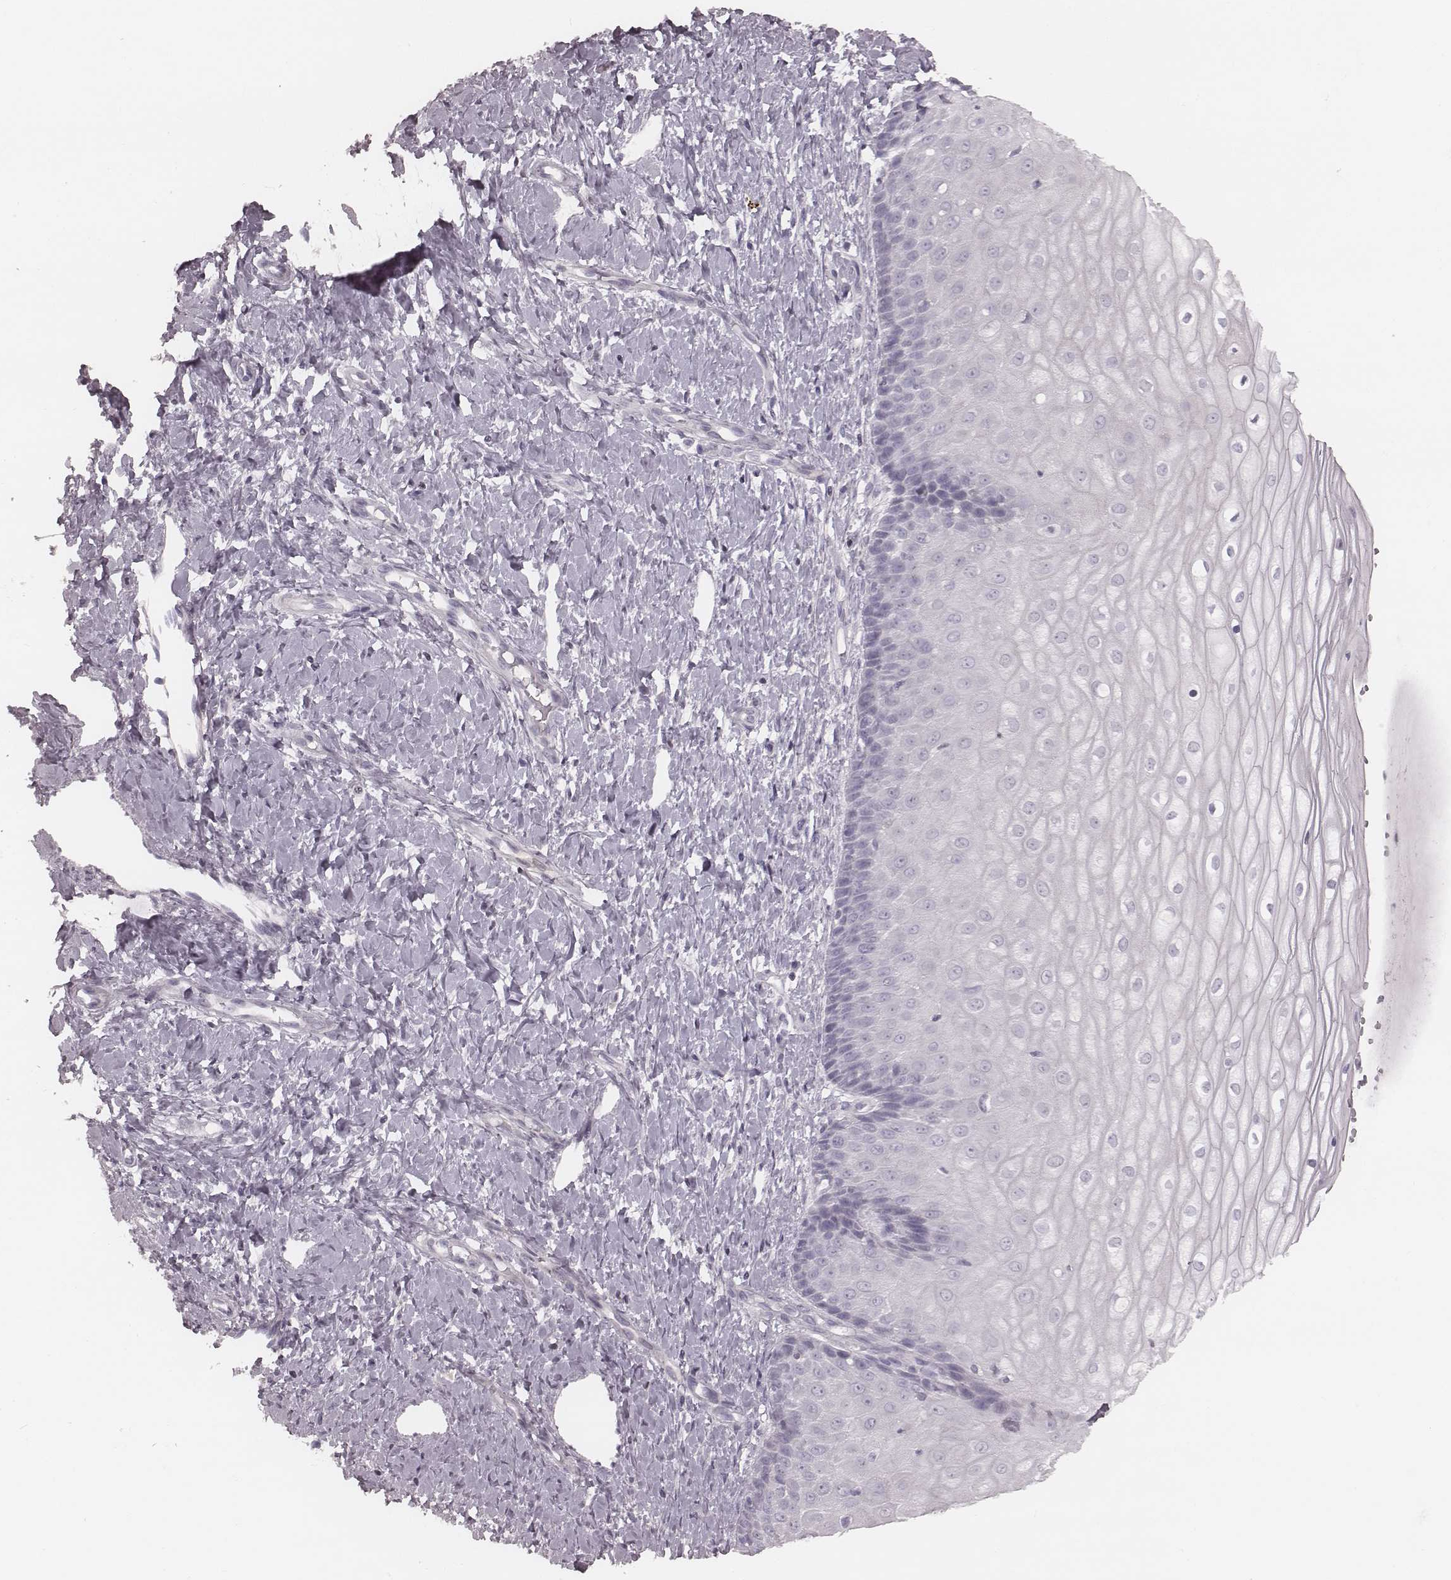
{"staining": {"intensity": "negative", "quantity": "none", "location": "none"}, "tissue": "cervix", "cell_type": "Glandular cells", "image_type": "normal", "snomed": [{"axis": "morphology", "description": "Normal tissue, NOS"}, {"axis": "topography", "description": "Cervix"}], "caption": "DAB (3,3'-diaminobenzidine) immunohistochemical staining of benign cervix exhibits no significant expression in glandular cells.", "gene": "S100Z", "patient": {"sex": "female", "age": 37}}